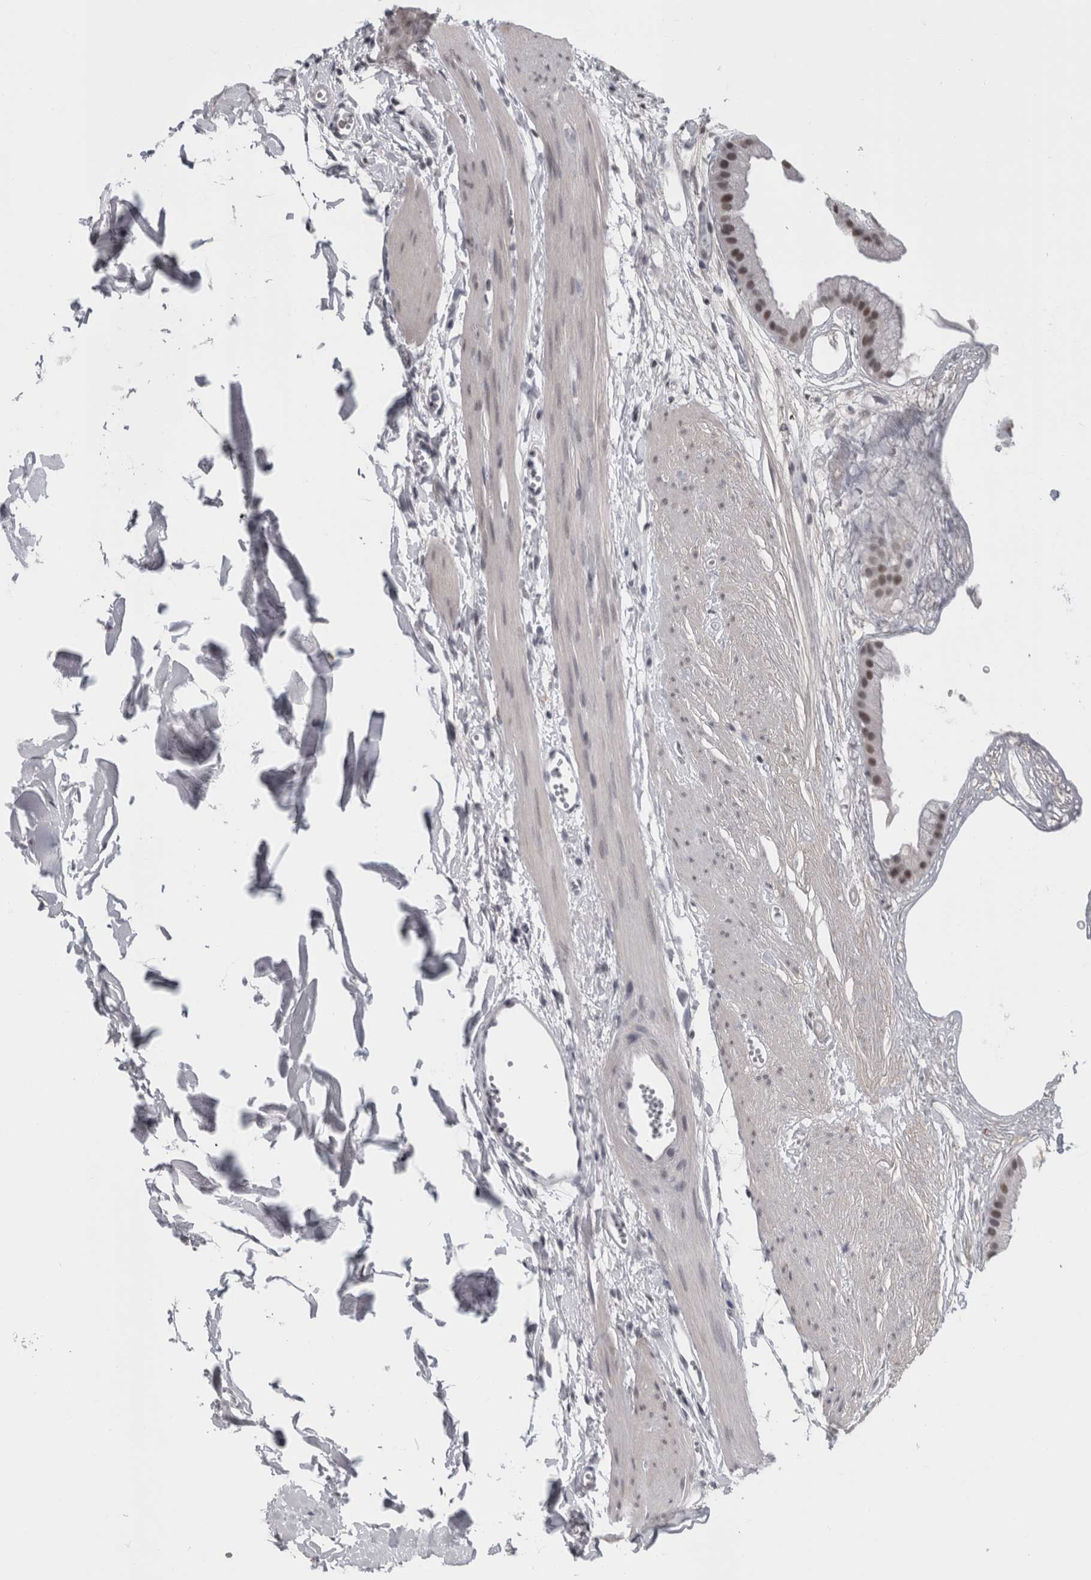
{"staining": {"intensity": "moderate", "quantity": ">75%", "location": "nuclear"}, "tissue": "gallbladder", "cell_type": "Glandular cells", "image_type": "normal", "snomed": [{"axis": "morphology", "description": "Normal tissue, NOS"}, {"axis": "topography", "description": "Gallbladder"}], "caption": "Immunohistochemistry (IHC) micrograph of benign human gallbladder stained for a protein (brown), which shows medium levels of moderate nuclear positivity in approximately >75% of glandular cells.", "gene": "ARID4B", "patient": {"sex": "female", "age": 64}}